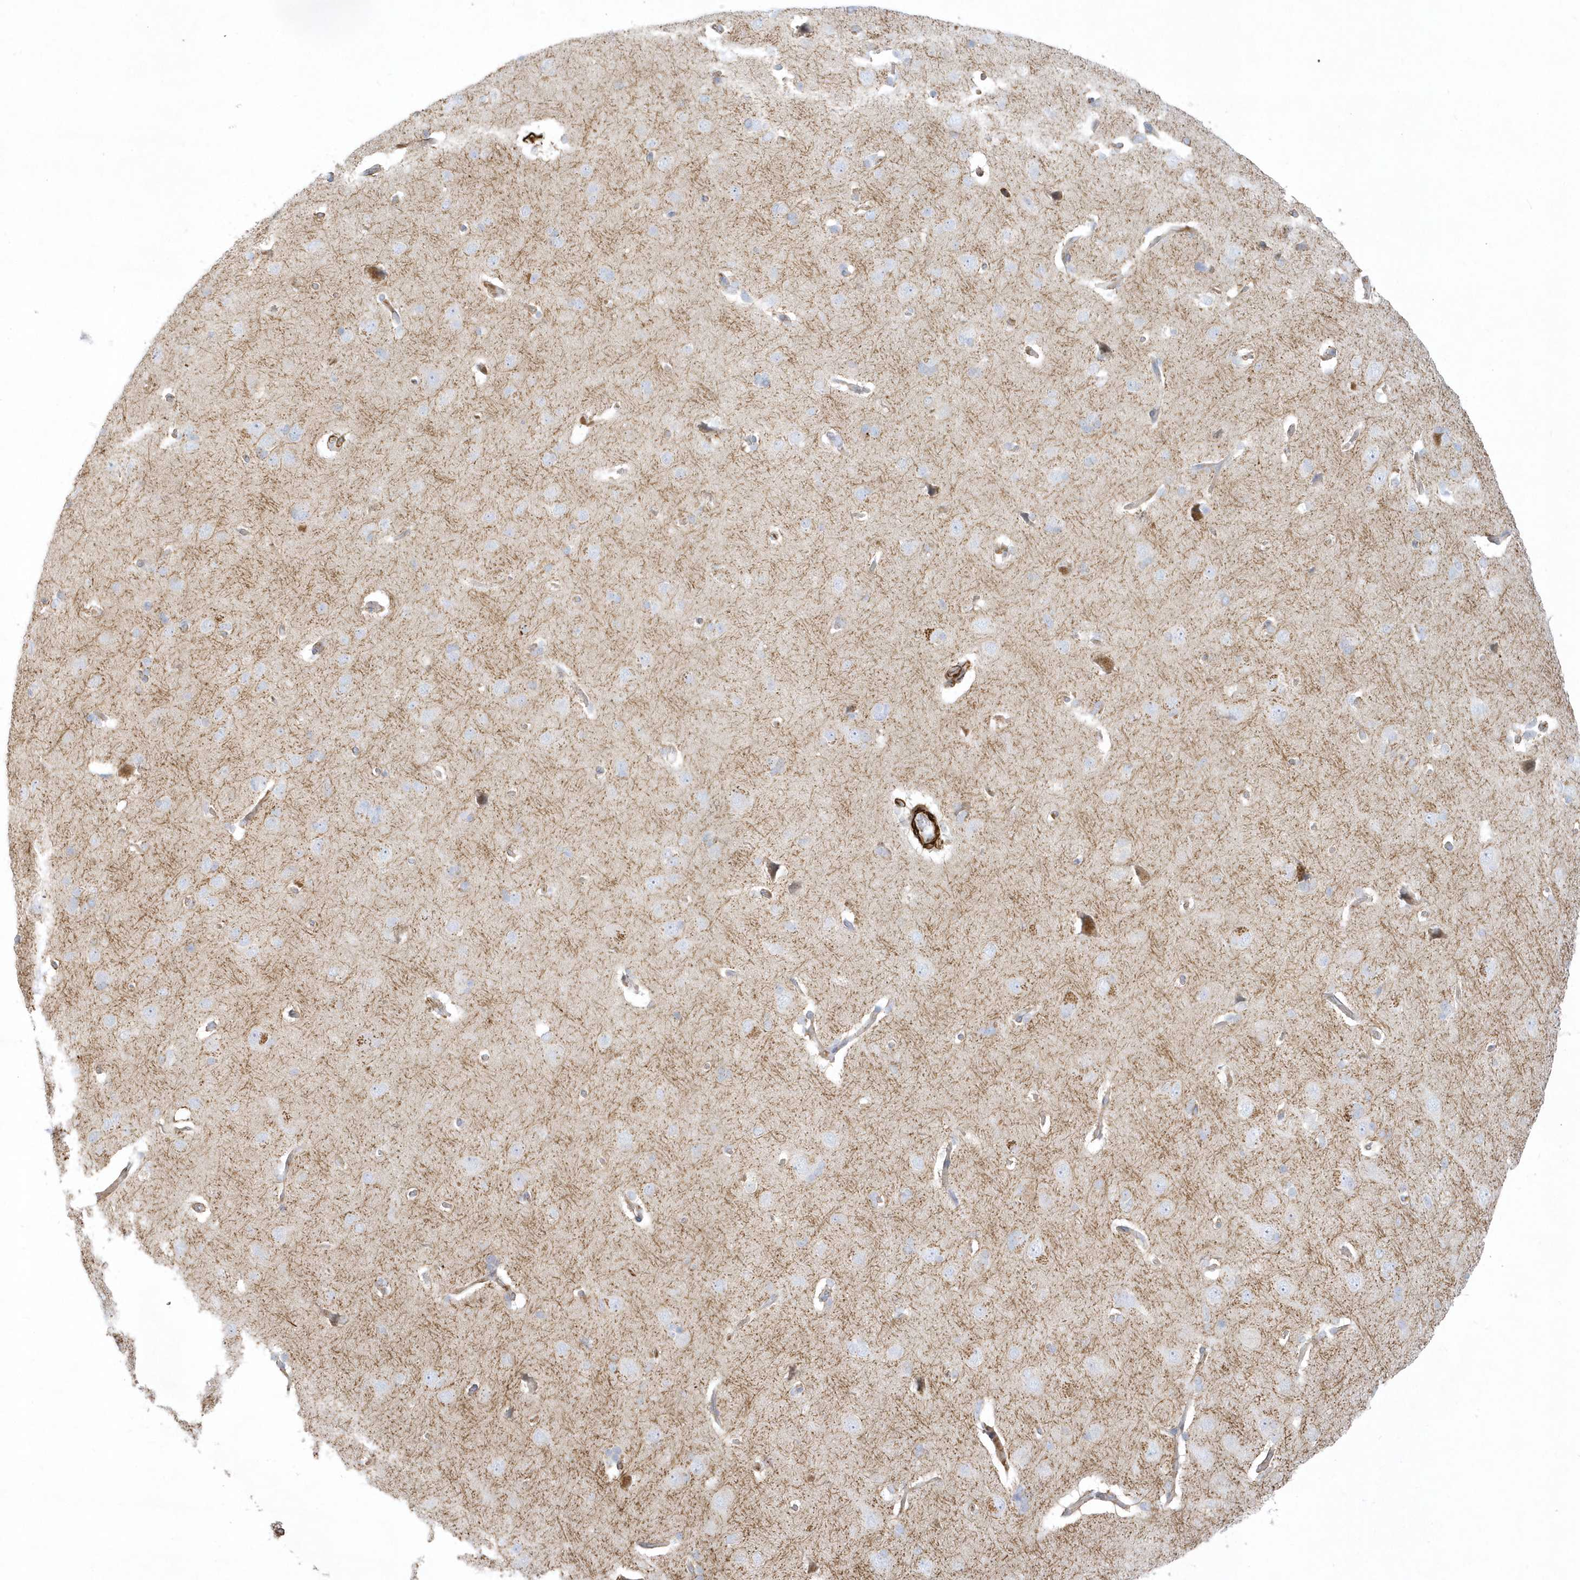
{"staining": {"intensity": "negative", "quantity": "none", "location": "none"}, "tissue": "cerebral cortex", "cell_type": "Endothelial cells", "image_type": "normal", "snomed": [{"axis": "morphology", "description": "Normal tissue, NOS"}, {"axis": "topography", "description": "Cerebral cortex"}], "caption": "An IHC photomicrograph of benign cerebral cortex is shown. There is no staining in endothelial cells of cerebral cortex.", "gene": "THADA", "patient": {"sex": "male", "age": 62}}